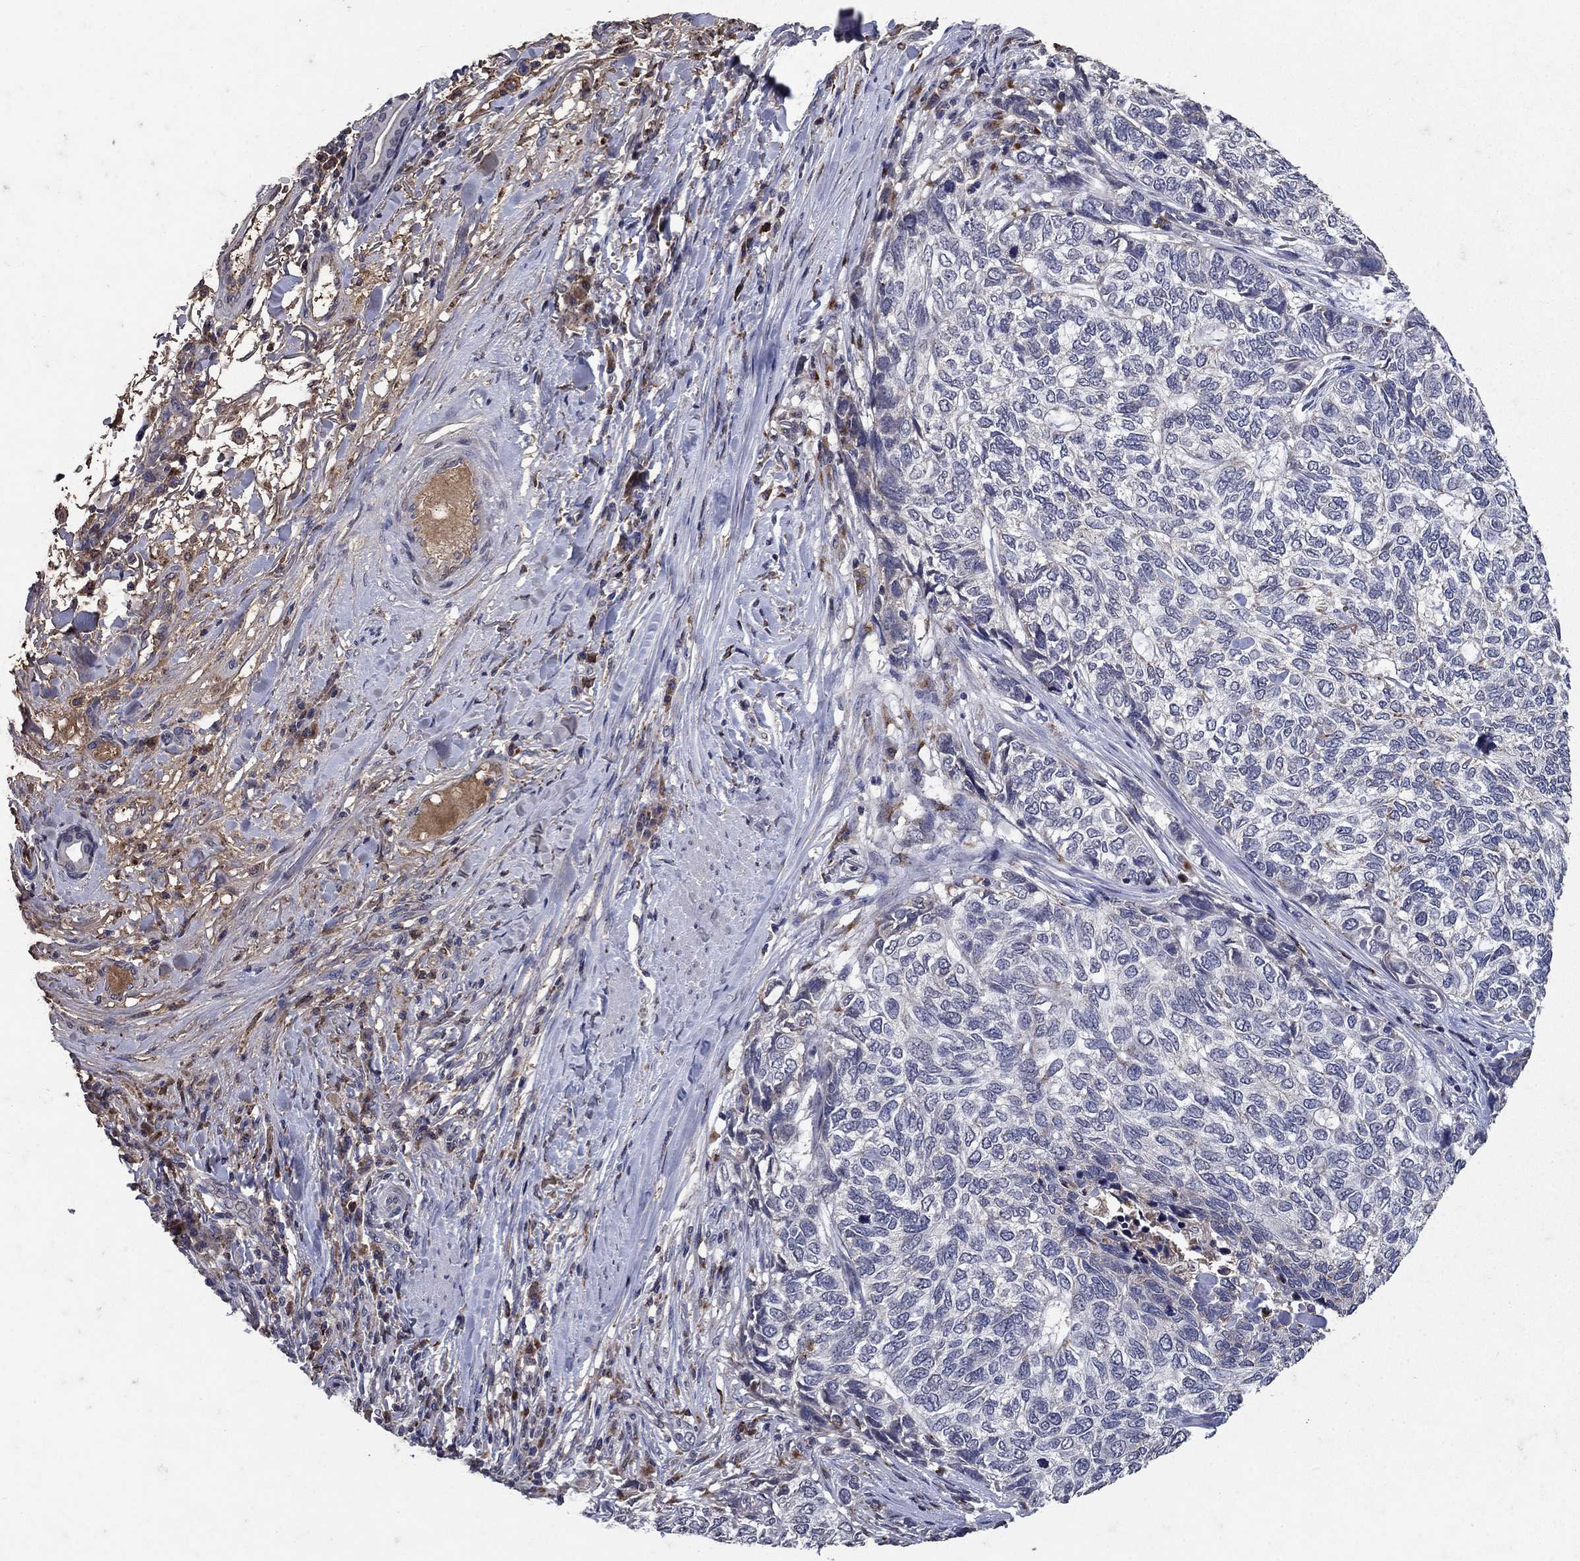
{"staining": {"intensity": "negative", "quantity": "none", "location": "none"}, "tissue": "skin cancer", "cell_type": "Tumor cells", "image_type": "cancer", "snomed": [{"axis": "morphology", "description": "Basal cell carcinoma"}, {"axis": "topography", "description": "Skin"}], "caption": "Protein analysis of skin cancer (basal cell carcinoma) shows no significant positivity in tumor cells. Brightfield microscopy of immunohistochemistry (IHC) stained with DAB (brown) and hematoxylin (blue), captured at high magnification.", "gene": "NPC2", "patient": {"sex": "female", "age": 65}}